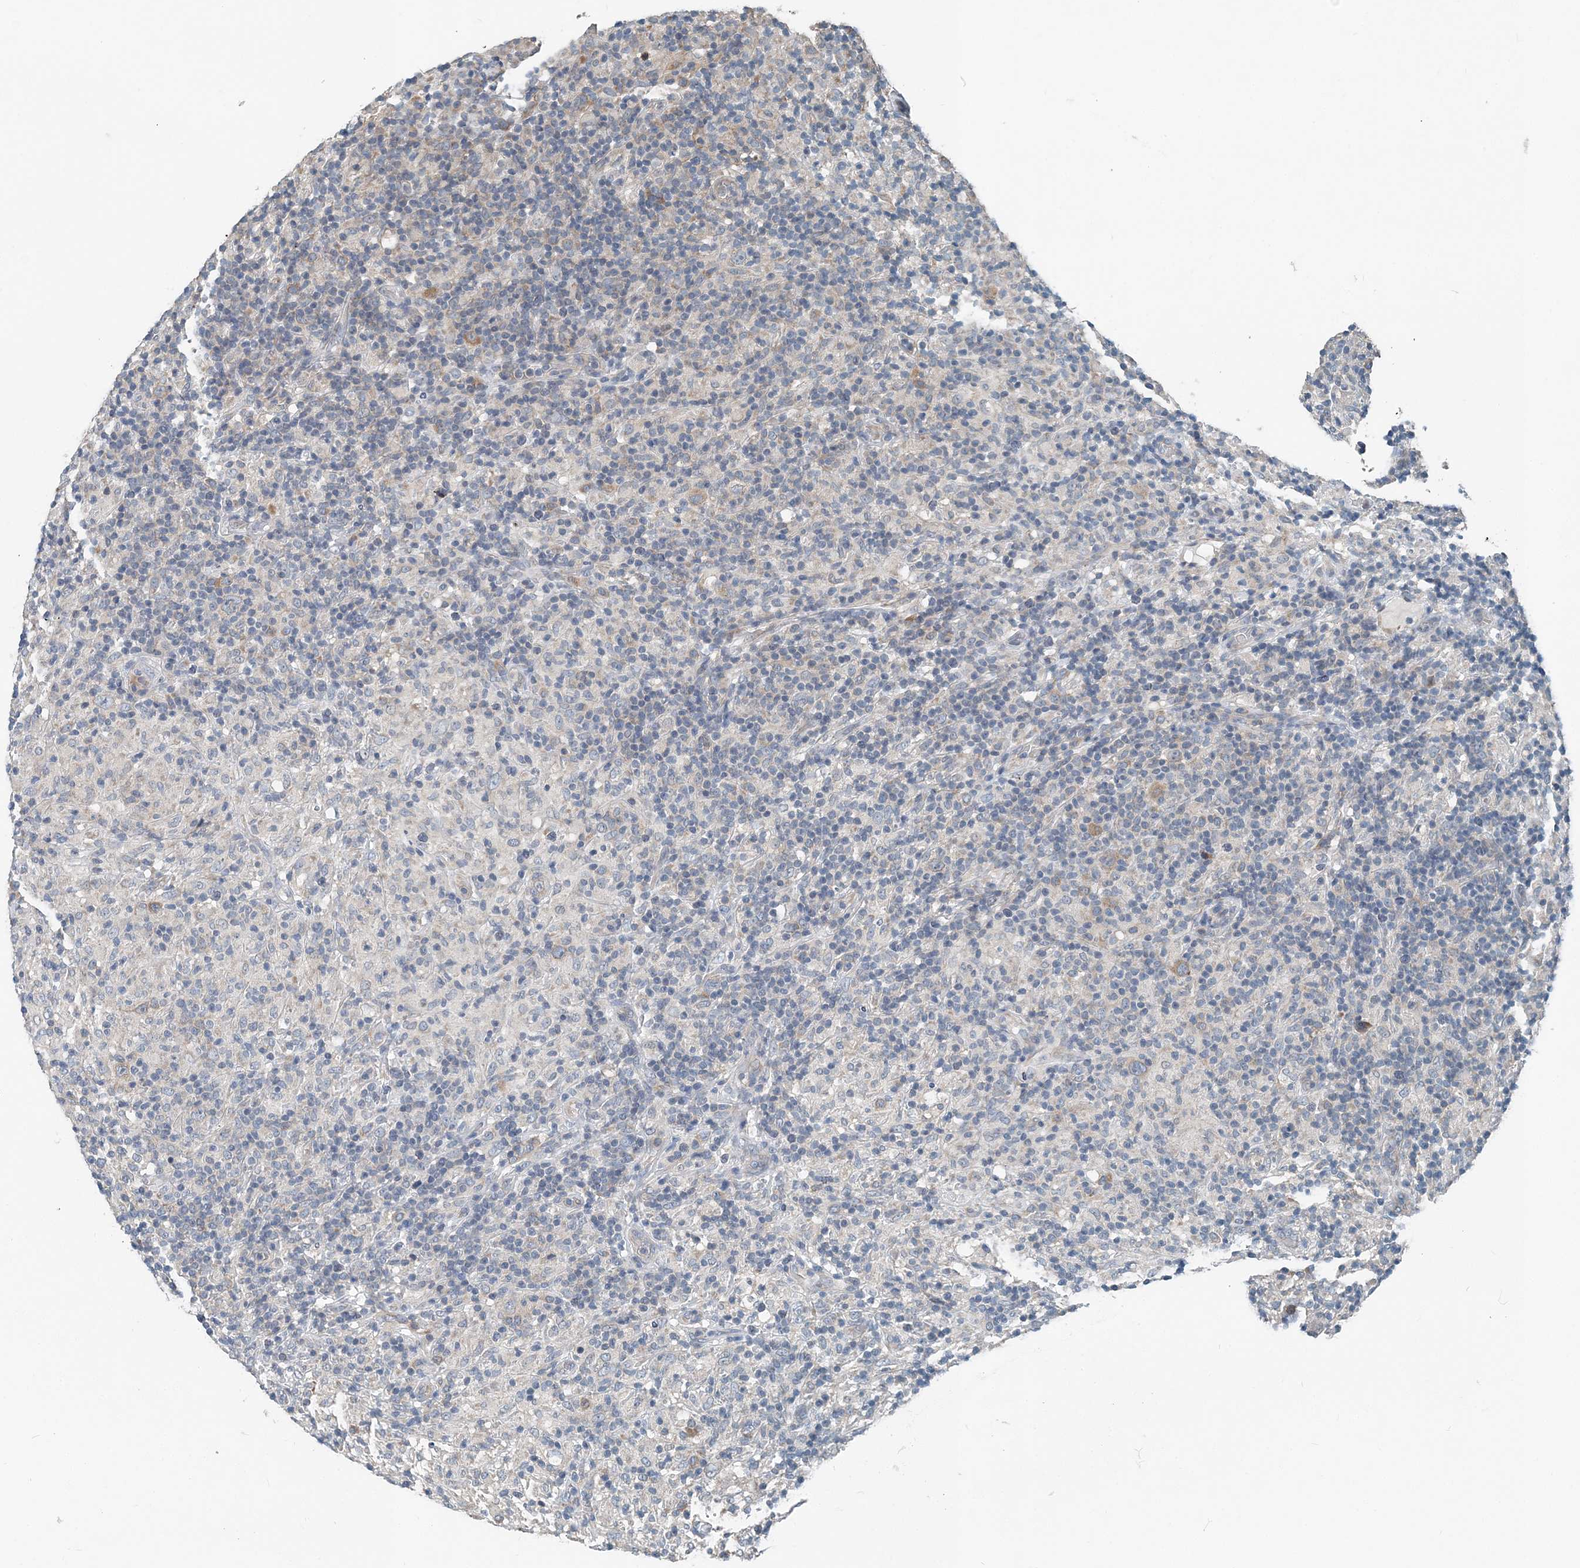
{"staining": {"intensity": "weak", "quantity": "25%-75%", "location": "cytoplasmic/membranous"}, "tissue": "lymphoma", "cell_type": "Tumor cells", "image_type": "cancer", "snomed": [{"axis": "morphology", "description": "Hodgkin's disease, NOS"}, {"axis": "topography", "description": "Lymph node"}], "caption": "There is low levels of weak cytoplasmic/membranous expression in tumor cells of lymphoma, as demonstrated by immunohistochemical staining (brown color).", "gene": "EEF1A2", "patient": {"sex": "male", "age": 70}}